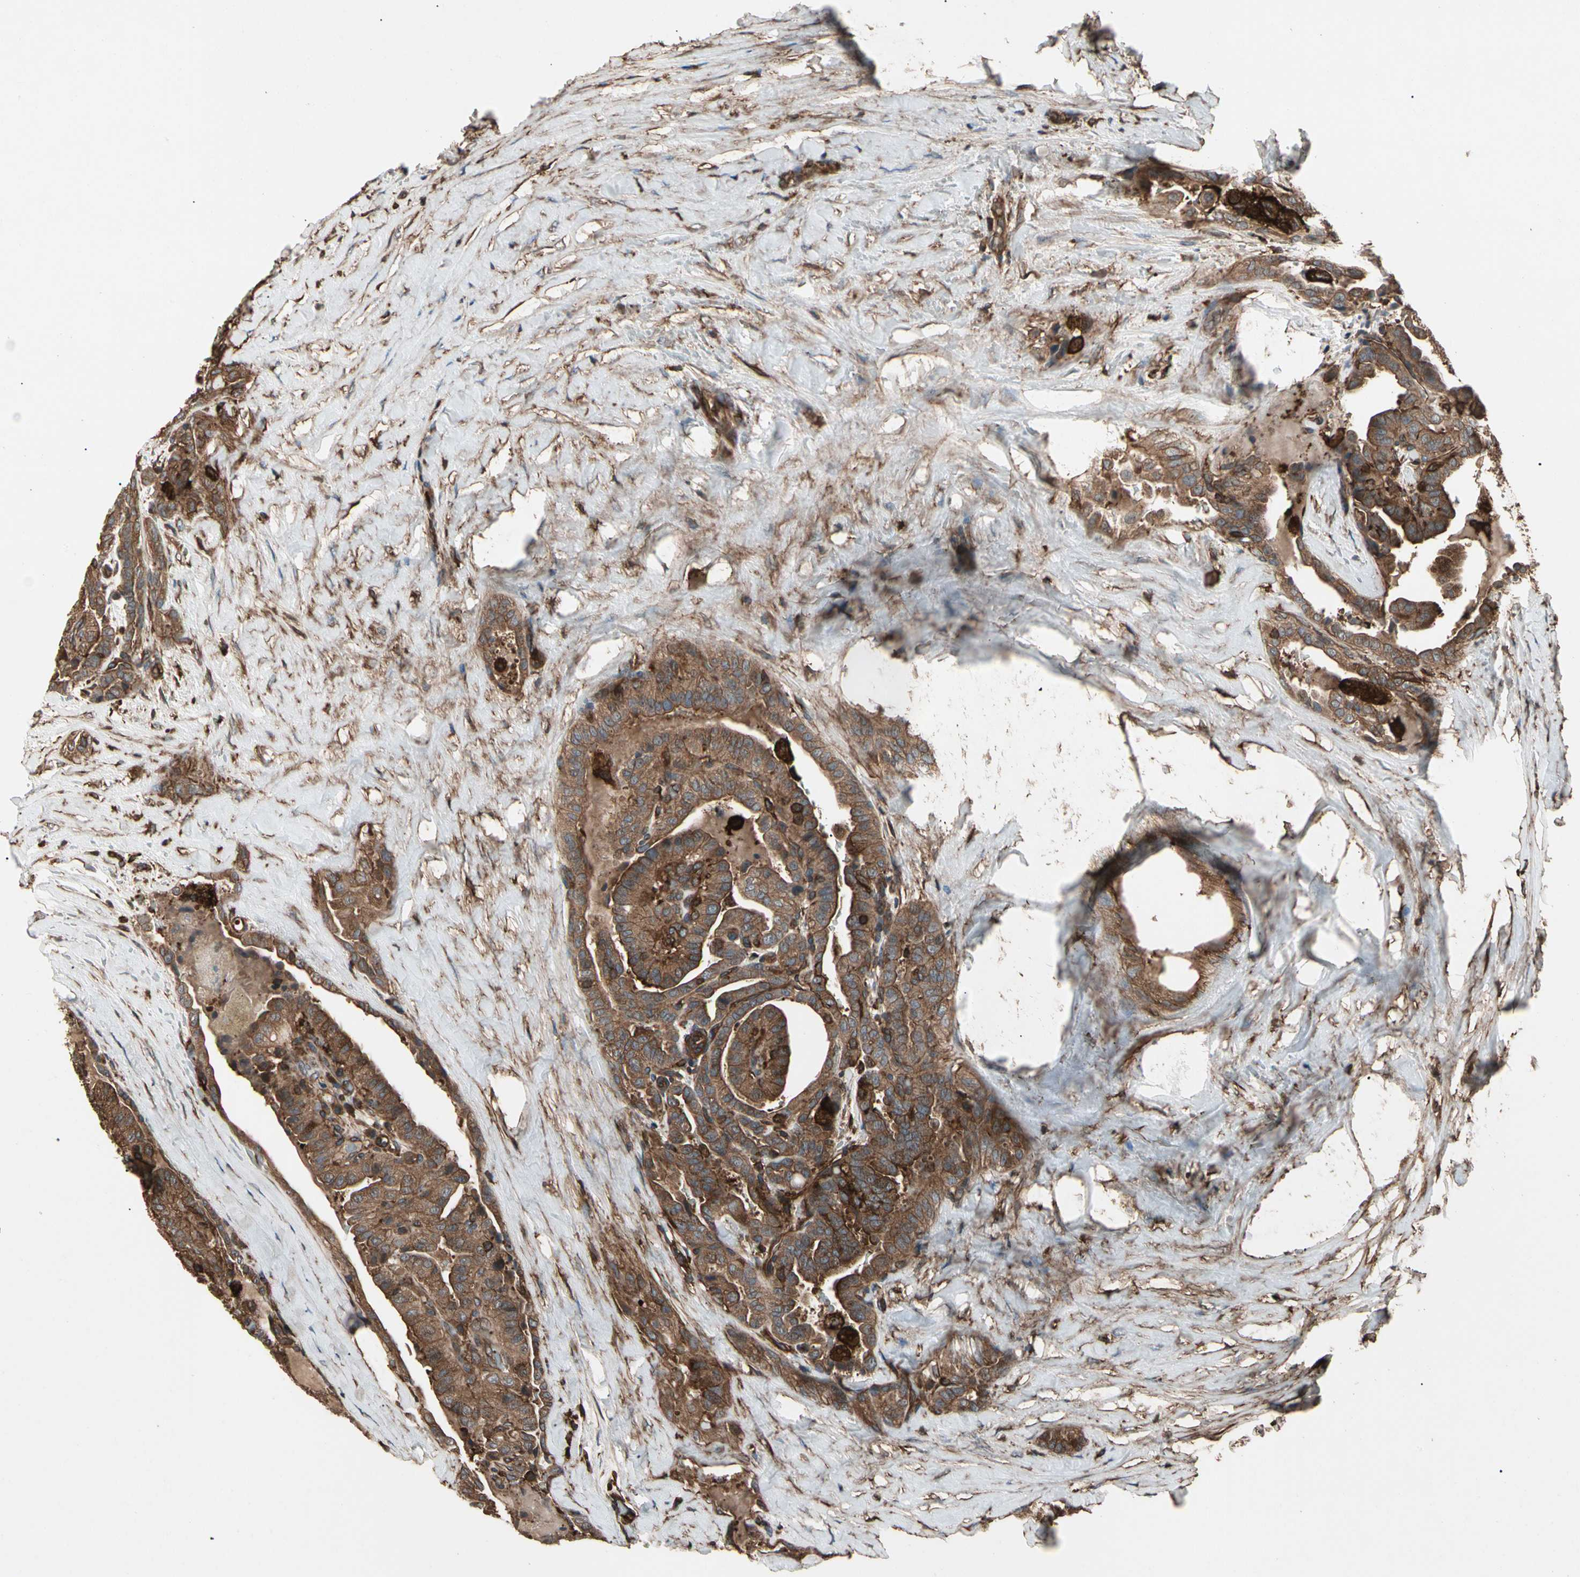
{"staining": {"intensity": "moderate", "quantity": ">75%", "location": "cytoplasmic/membranous"}, "tissue": "thyroid cancer", "cell_type": "Tumor cells", "image_type": "cancer", "snomed": [{"axis": "morphology", "description": "Papillary adenocarcinoma, NOS"}, {"axis": "topography", "description": "Thyroid gland"}], "caption": "A histopathology image showing moderate cytoplasmic/membranous positivity in about >75% of tumor cells in papillary adenocarcinoma (thyroid), as visualized by brown immunohistochemical staining.", "gene": "AGBL2", "patient": {"sex": "male", "age": 77}}